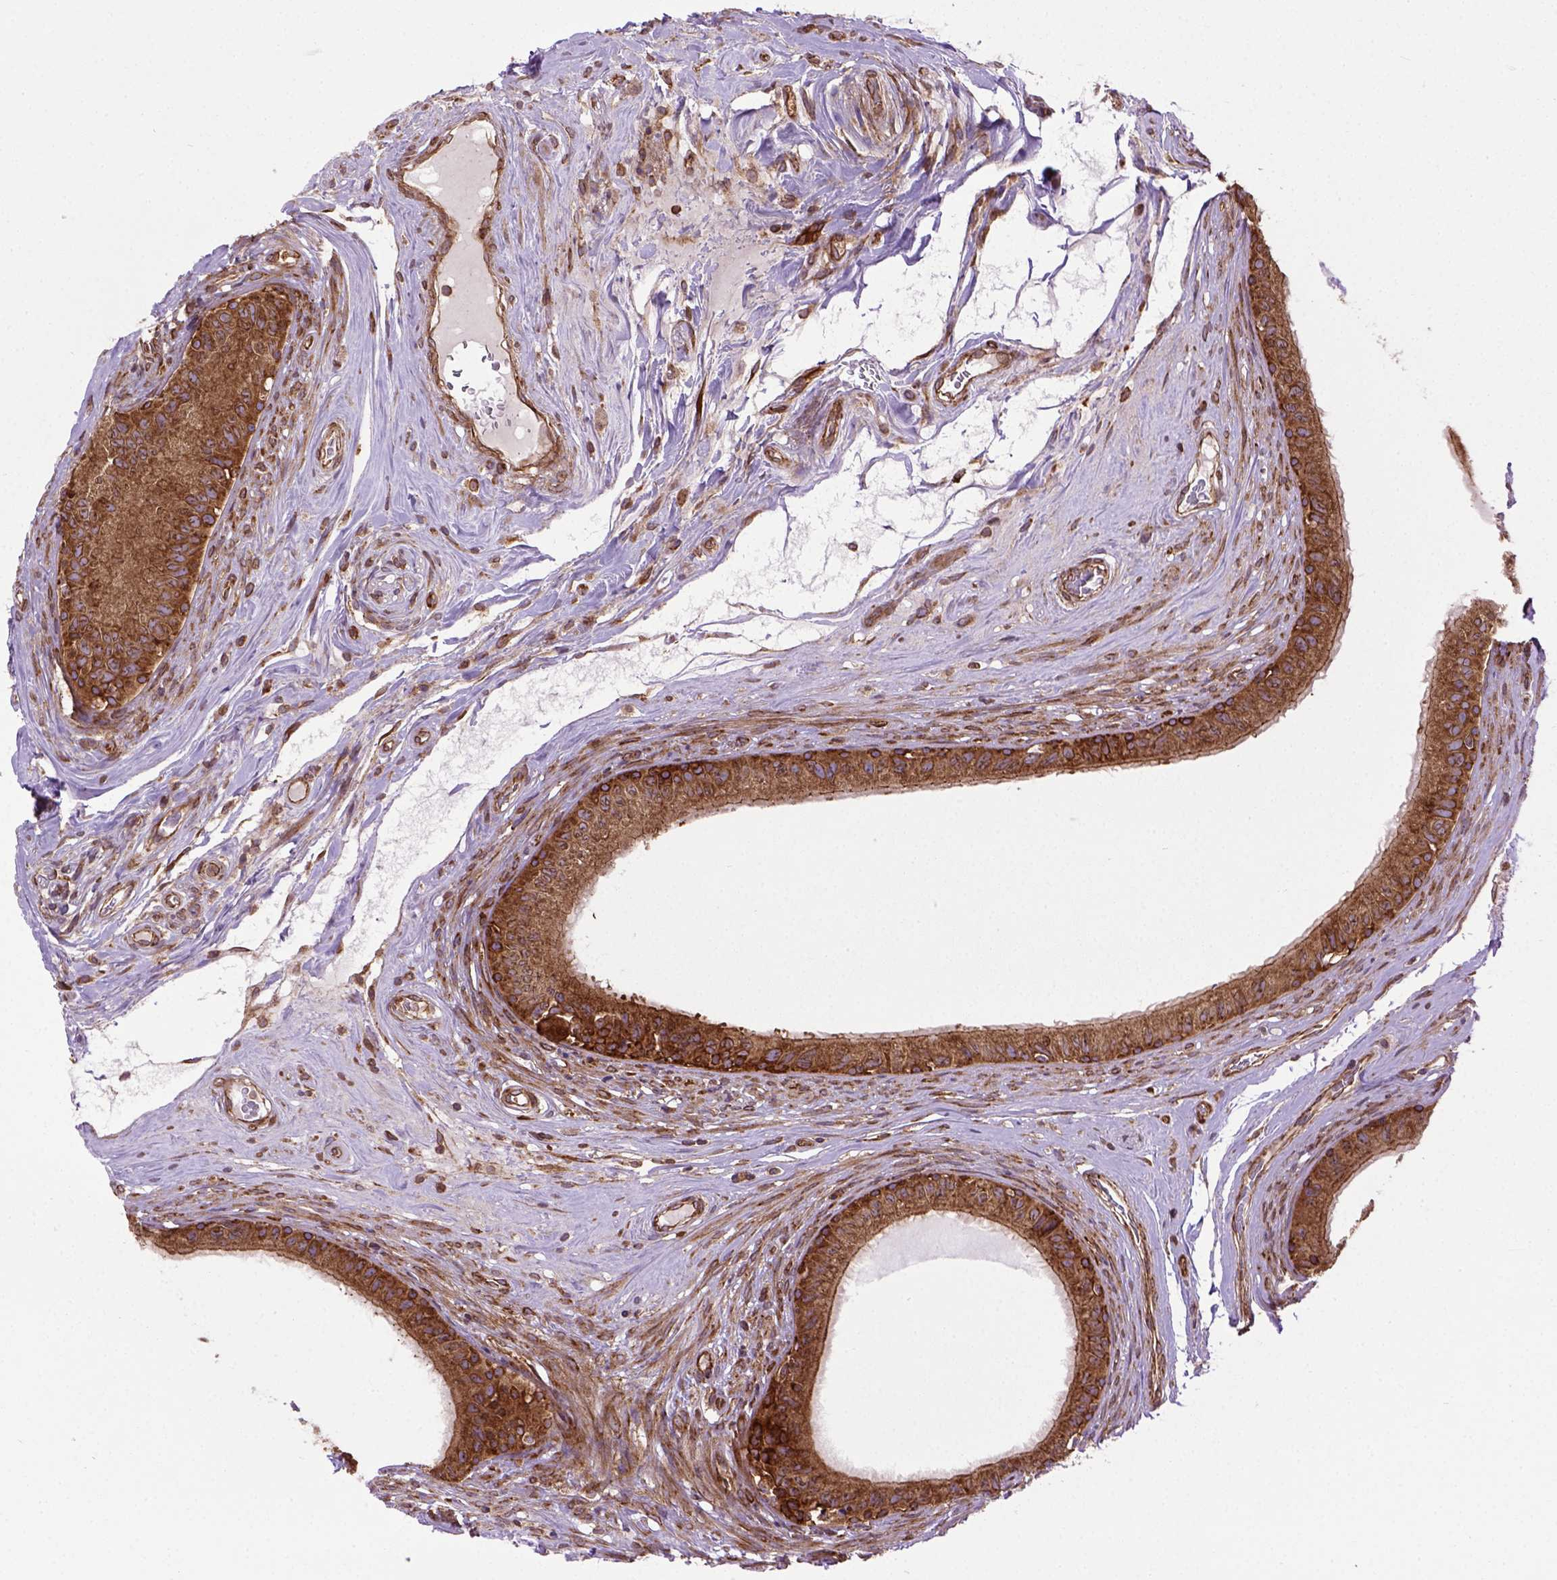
{"staining": {"intensity": "strong", "quantity": ">75%", "location": "cytoplasmic/membranous"}, "tissue": "epididymis", "cell_type": "Glandular cells", "image_type": "normal", "snomed": [{"axis": "morphology", "description": "Normal tissue, NOS"}, {"axis": "topography", "description": "Epididymis"}], "caption": "Protein analysis of normal epididymis displays strong cytoplasmic/membranous staining in about >75% of glandular cells.", "gene": "CAPRIN1", "patient": {"sex": "male", "age": 59}}